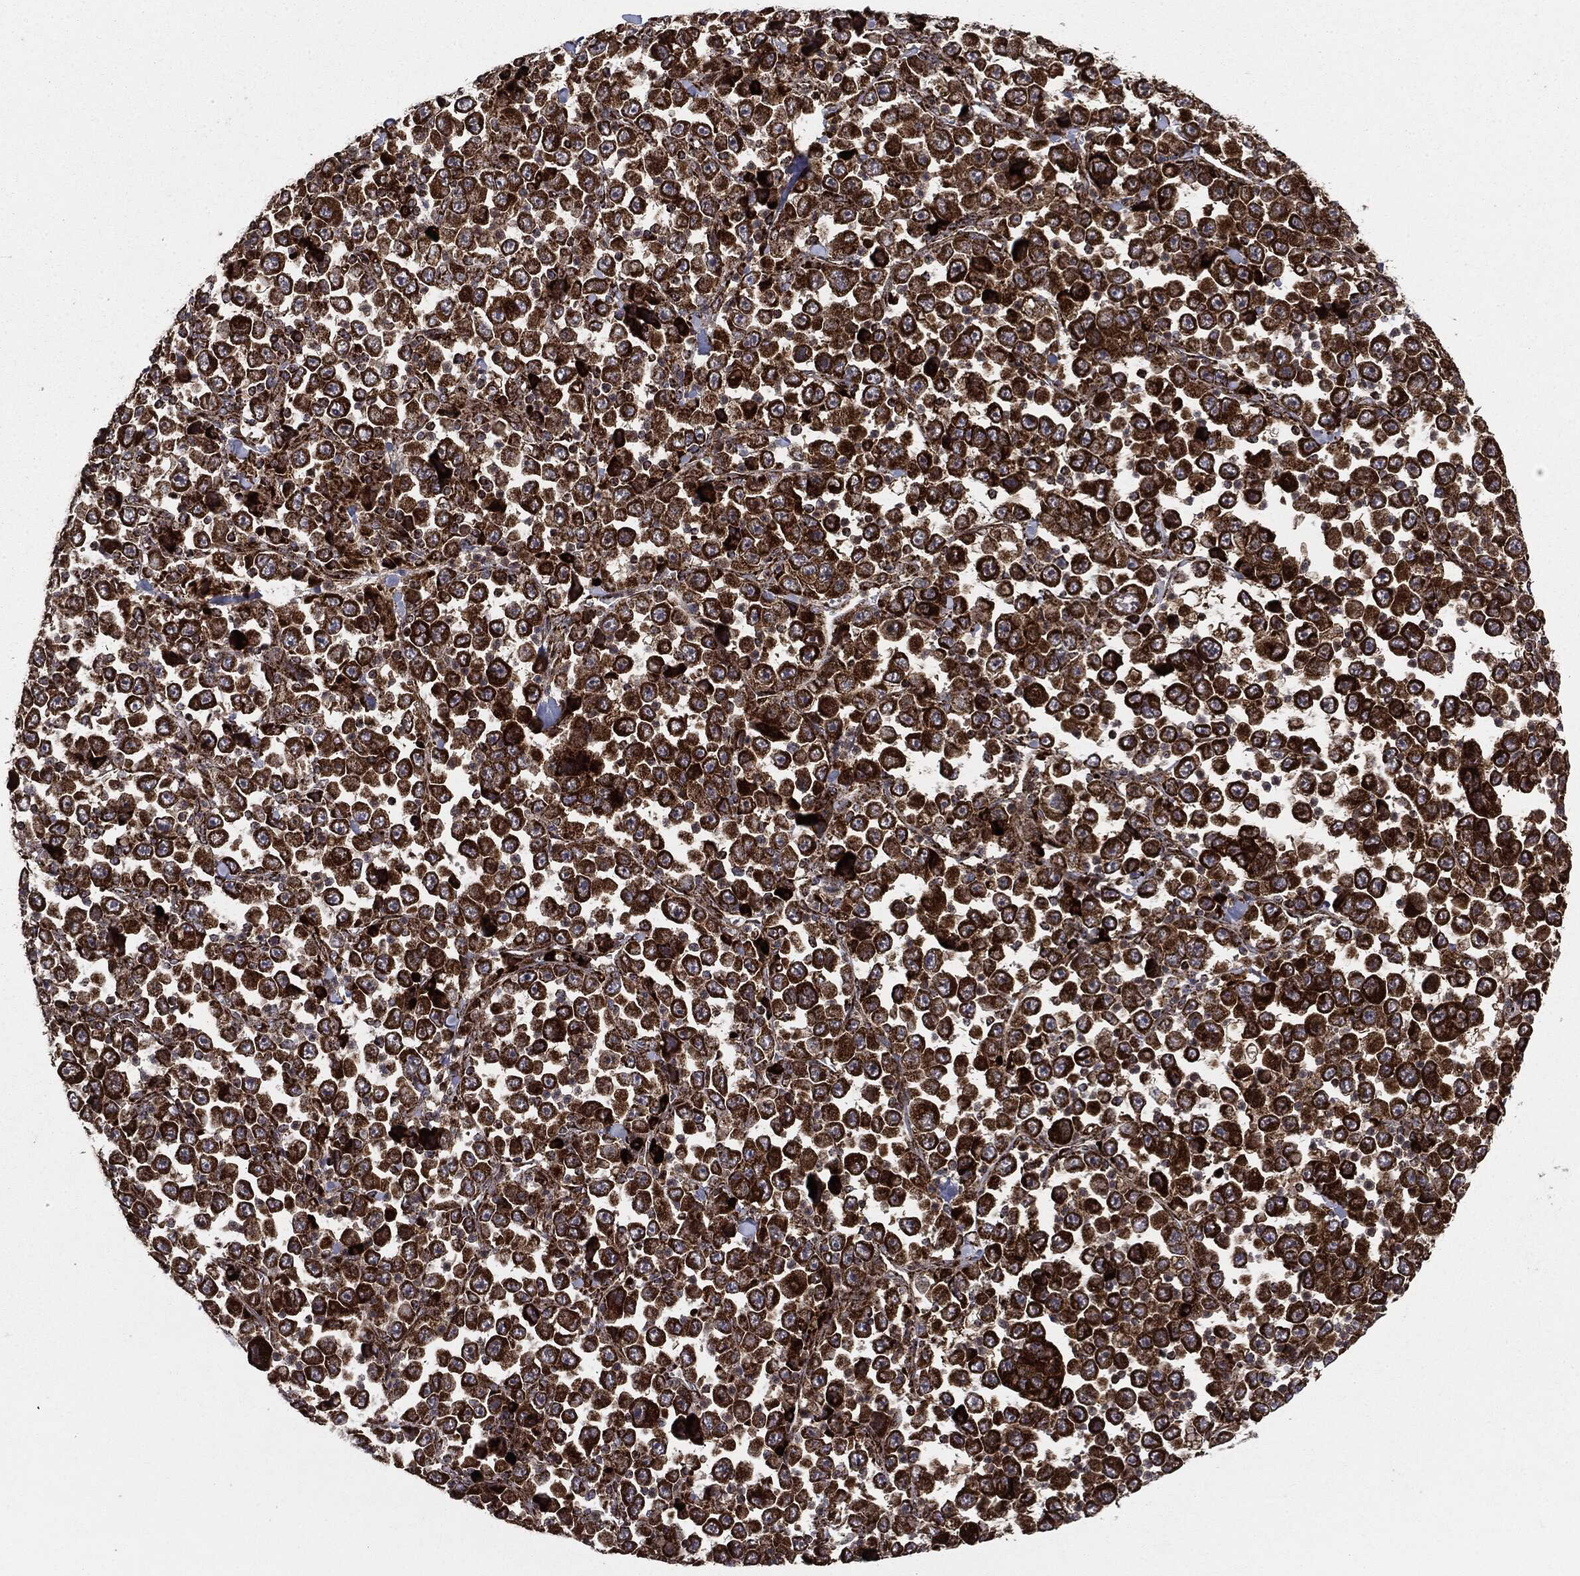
{"staining": {"intensity": "strong", "quantity": ">75%", "location": "cytoplasmic/membranous"}, "tissue": "stomach cancer", "cell_type": "Tumor cells", "image_type": "cancer", "snomed": [{"axis": "morphology", "description": "Normal tissue, NOS"}, {"axis": "morphology", "description": "Adenocarcinoma, NOS"}, {"axis": "topography", "description": "Stomach, upper"}, {"axis": "topography", "description": "Stomach"}], "caption": "Strong cytoplasmic/membranous expression is present in approximately >75% of tumor cells in stomach adenocarcinoma.", "gene": "MAP2K1", "patient": {"sex": "male", "age": 59}}